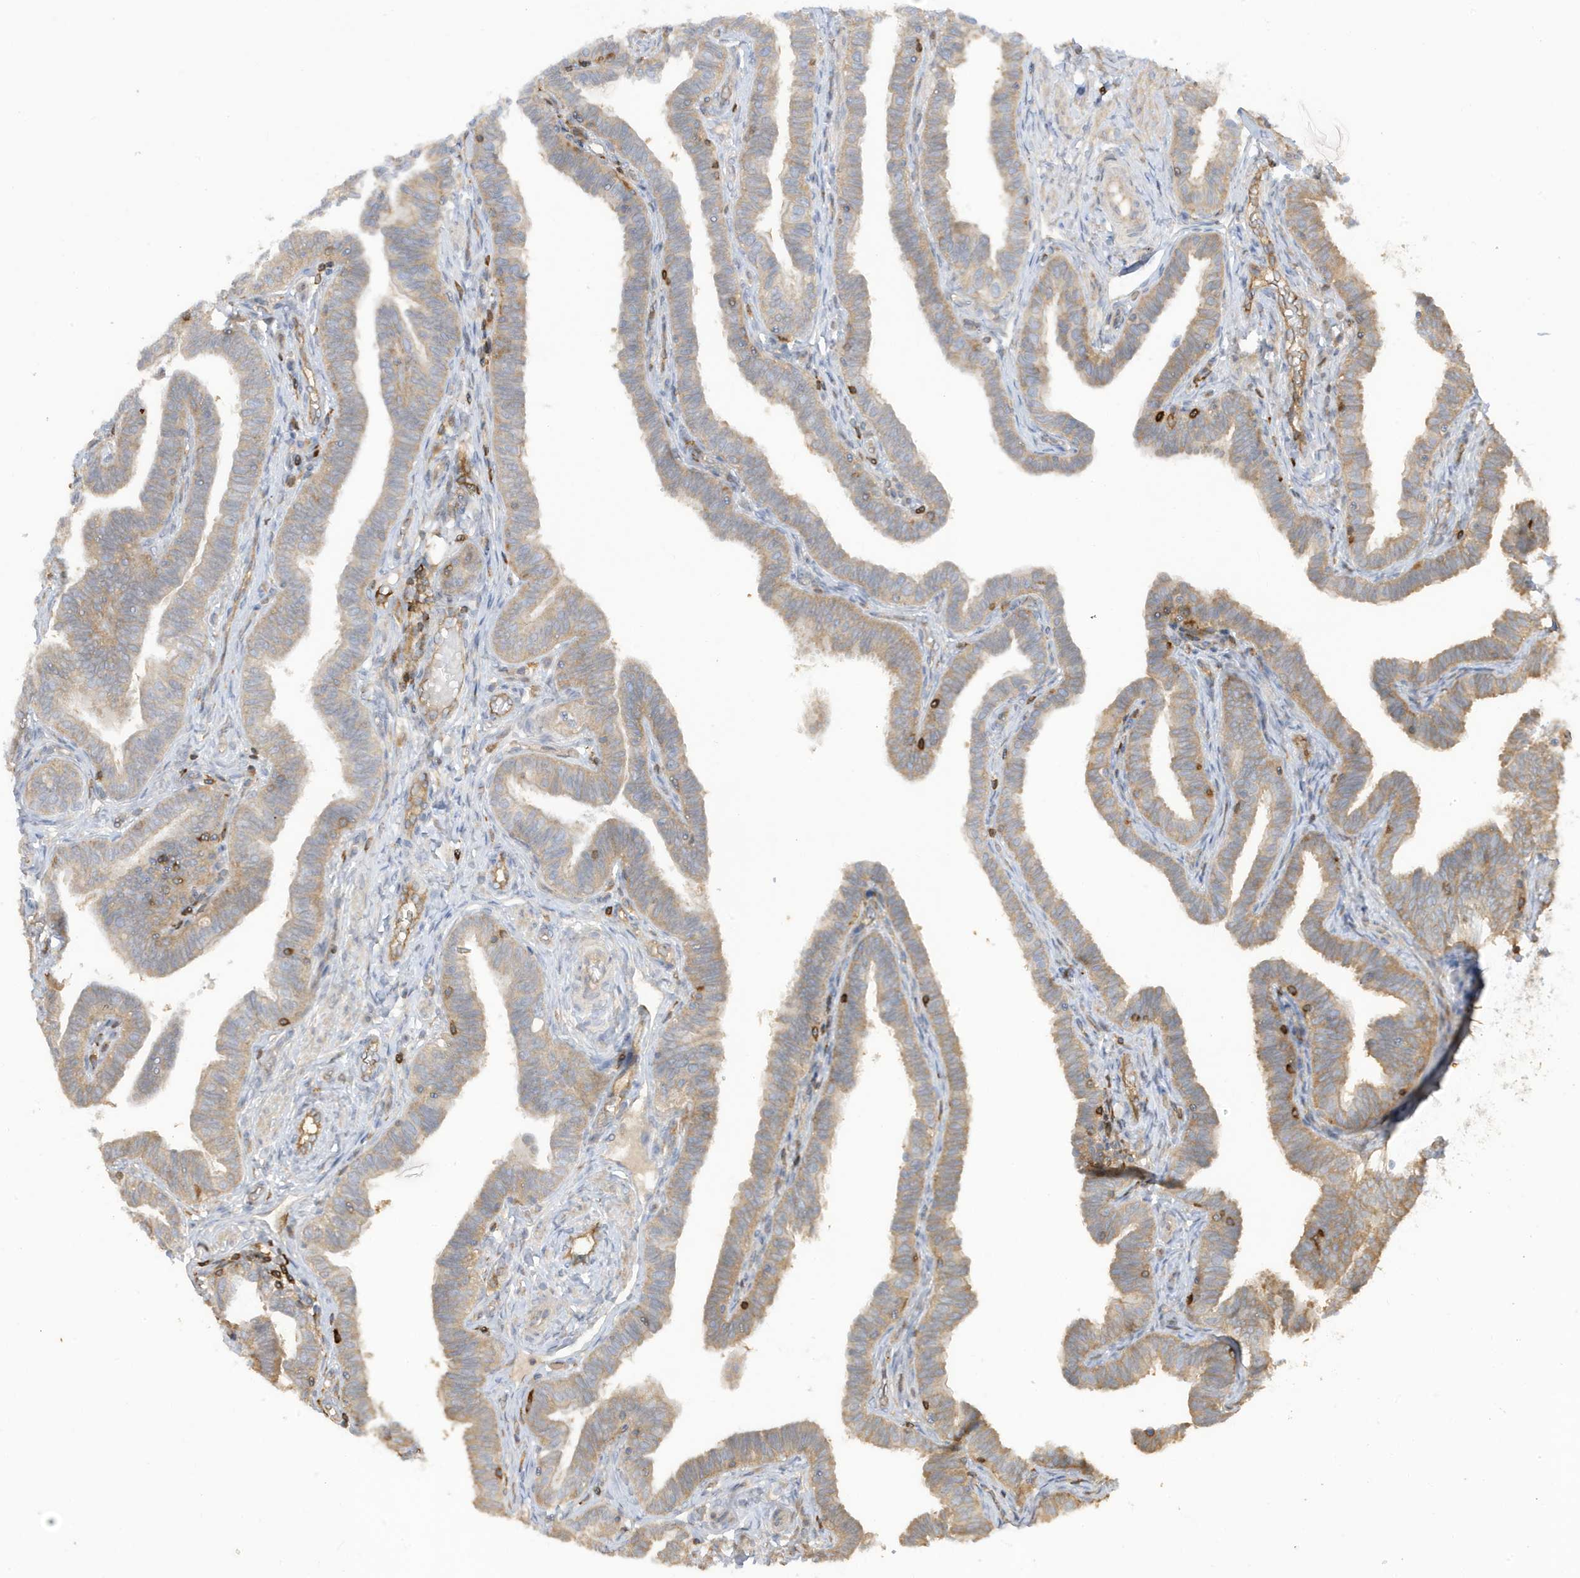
{"staining": {"intensity": "moderate", "quantity": "25%-75%", "location": "cytoplasmic/membranous"}, "tissue": "fallopian tube", "cell_type": "Glandular cells", "image_type": "normal", "snomed": [{"axis": "morphology", "description": "Normal tissue, NOS"}, {"axis": "topography", "description": "Fallopian tube"}], "caption": "Immunohistochemistry (DAB) staining of normal human fallopian tube demonstrates moderate cytoplasmic/membranous protein expression in about 25%-75% of glandular cells. (DAB IHC with brightfield microscopy, high magnification).", "gene": "PHACTR2", "patient": {"sex": "female", "age": 39}}